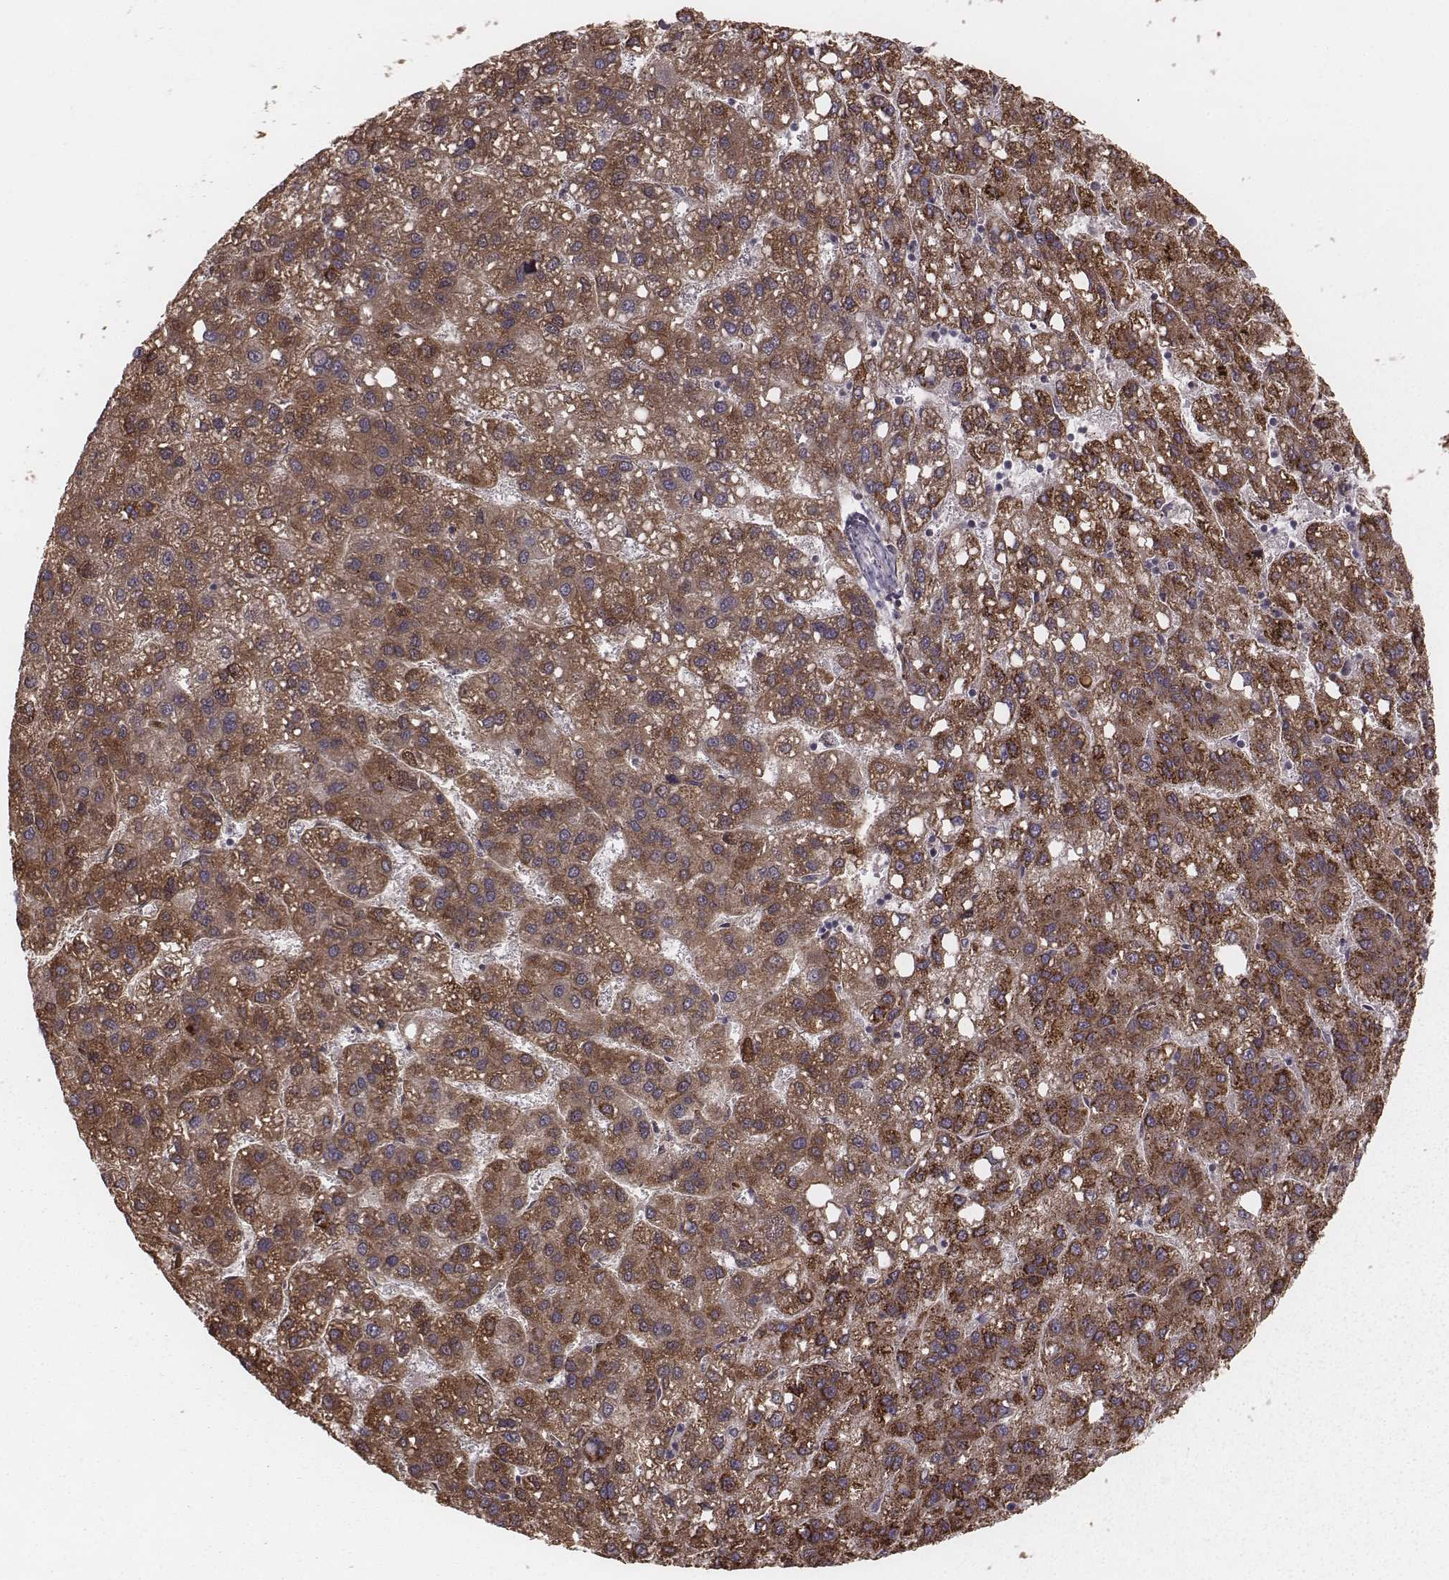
{"staining": {"intensity": "moderate", "quantity": ">75%", "location": "cytoplasmic/membranous"}, "tissue": "liver cancer", "cell_type": "Tumor cells", "image_type": "cancer", "snomed": [{"axis": "morphology", "description": "Carcinoma, Hepatocellular, NOS"}, {"axis": "topography", "description": "Liver"}], "caption": "Immunohistochemical staining of hepatocellular carcinoma (liver) displays medium levels of moderate cytoplasmic/membranous positivity in about >75% of tumor cells.", "gene": "PALMD", "patient": {"sex": "female", "age": 82}}